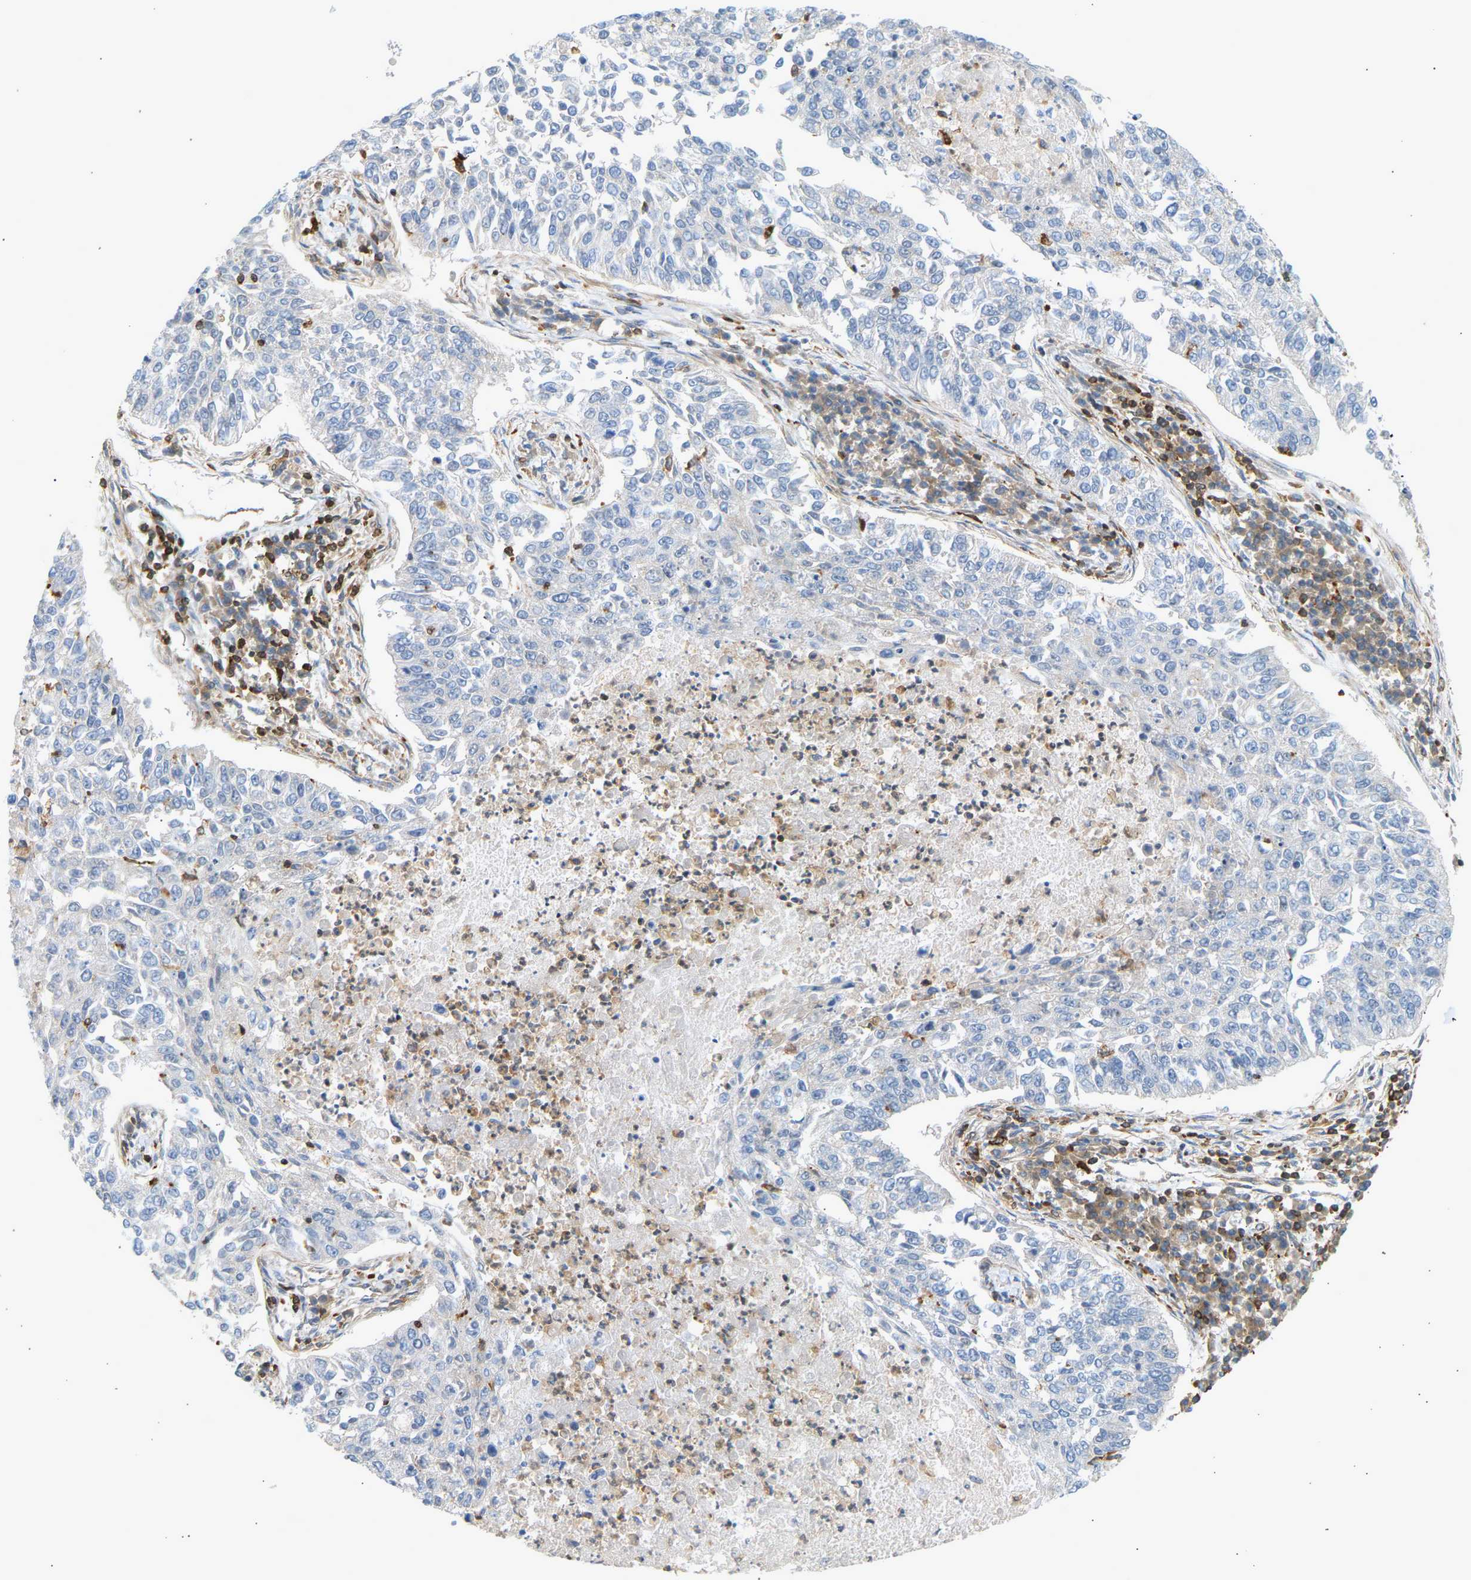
{"staining": {"intensity": "negative", "quantity": "none", "location": "none"}, "tissue": "lung cancer", "cell_type": "Tumor cells", "image_type": "cancer", "snomed": [{"axis": "morphology", "description": "Normal tissue, NOS"}, {"axis": "morphology", "description": "Squamous cell carcinoma, NOS"}, {"axis": "topography", "description": "Cartilage tissue"}, {"axis": "topography", "description": "Bronchus"}, {"axis": "topography", "description": "Lung"}], "caption": "The image exhibits no significant expression in tumor cells of lung squamous cell carcinoma.", "gene": "FNBP1", "patient": {"sex": "female", "age": 49}}